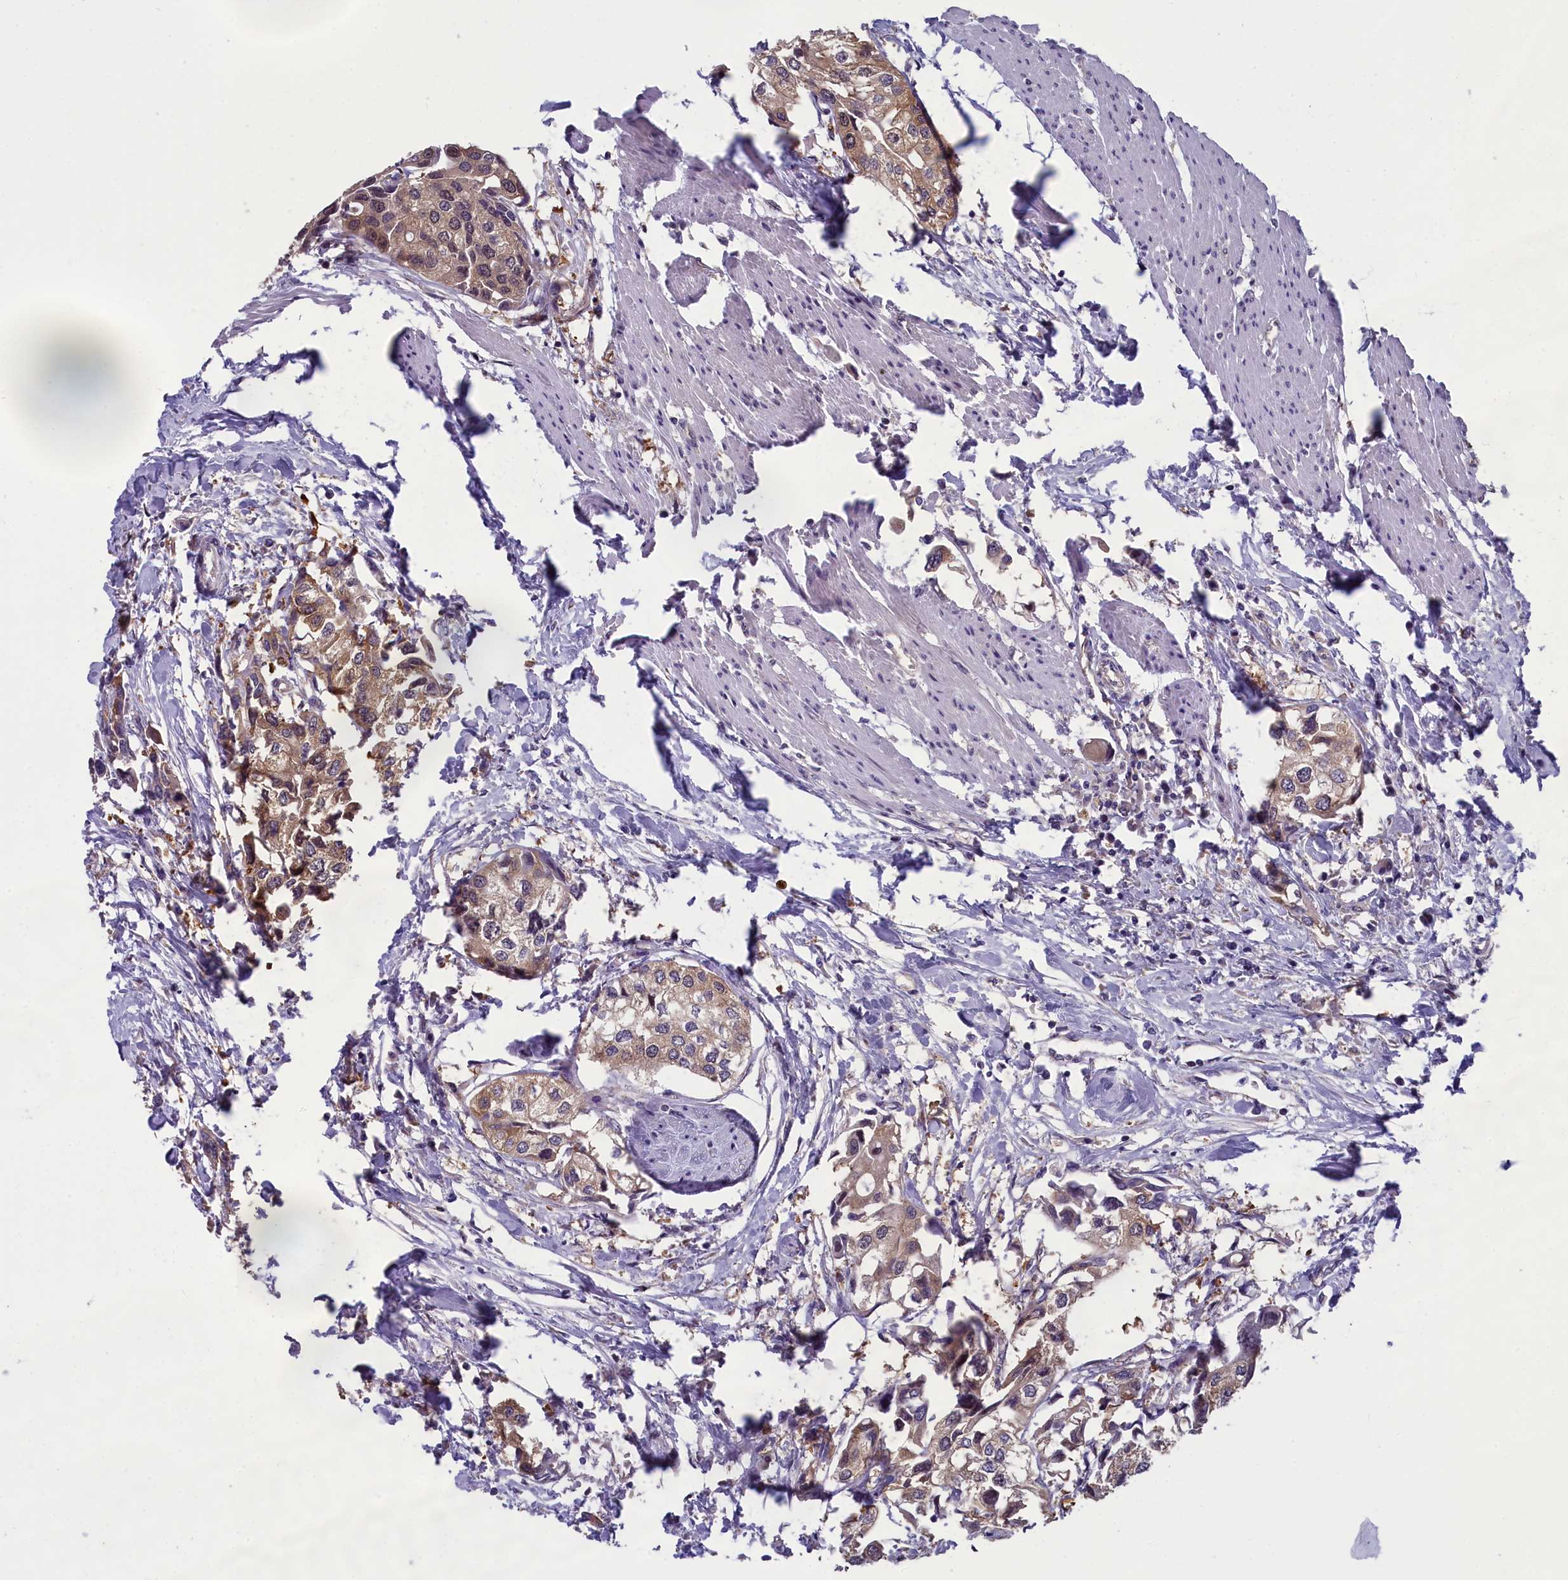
{"staining": {"intensity": "weak", "quantity": "25%-75%", "location": "cytoplasmic/membranous"}, "tissue": "urothelial cancer", "cell_type": "Tumor cells", "image_type": "cancer", "snomed": [{"axis": "morphology", "description": "Urothelial carcinoma, High grade"}, {"axis": "topography", "description": "Urinary bladder"}], "caption": "High-grade urothelial carcinoma stained for a protein (brown) reveals weak cytoplasmic/membranous positive staining in about 25%-75% of tumor cells.", "gene": "ABCC8", "patient": {"sex": "male", "age": 64}}